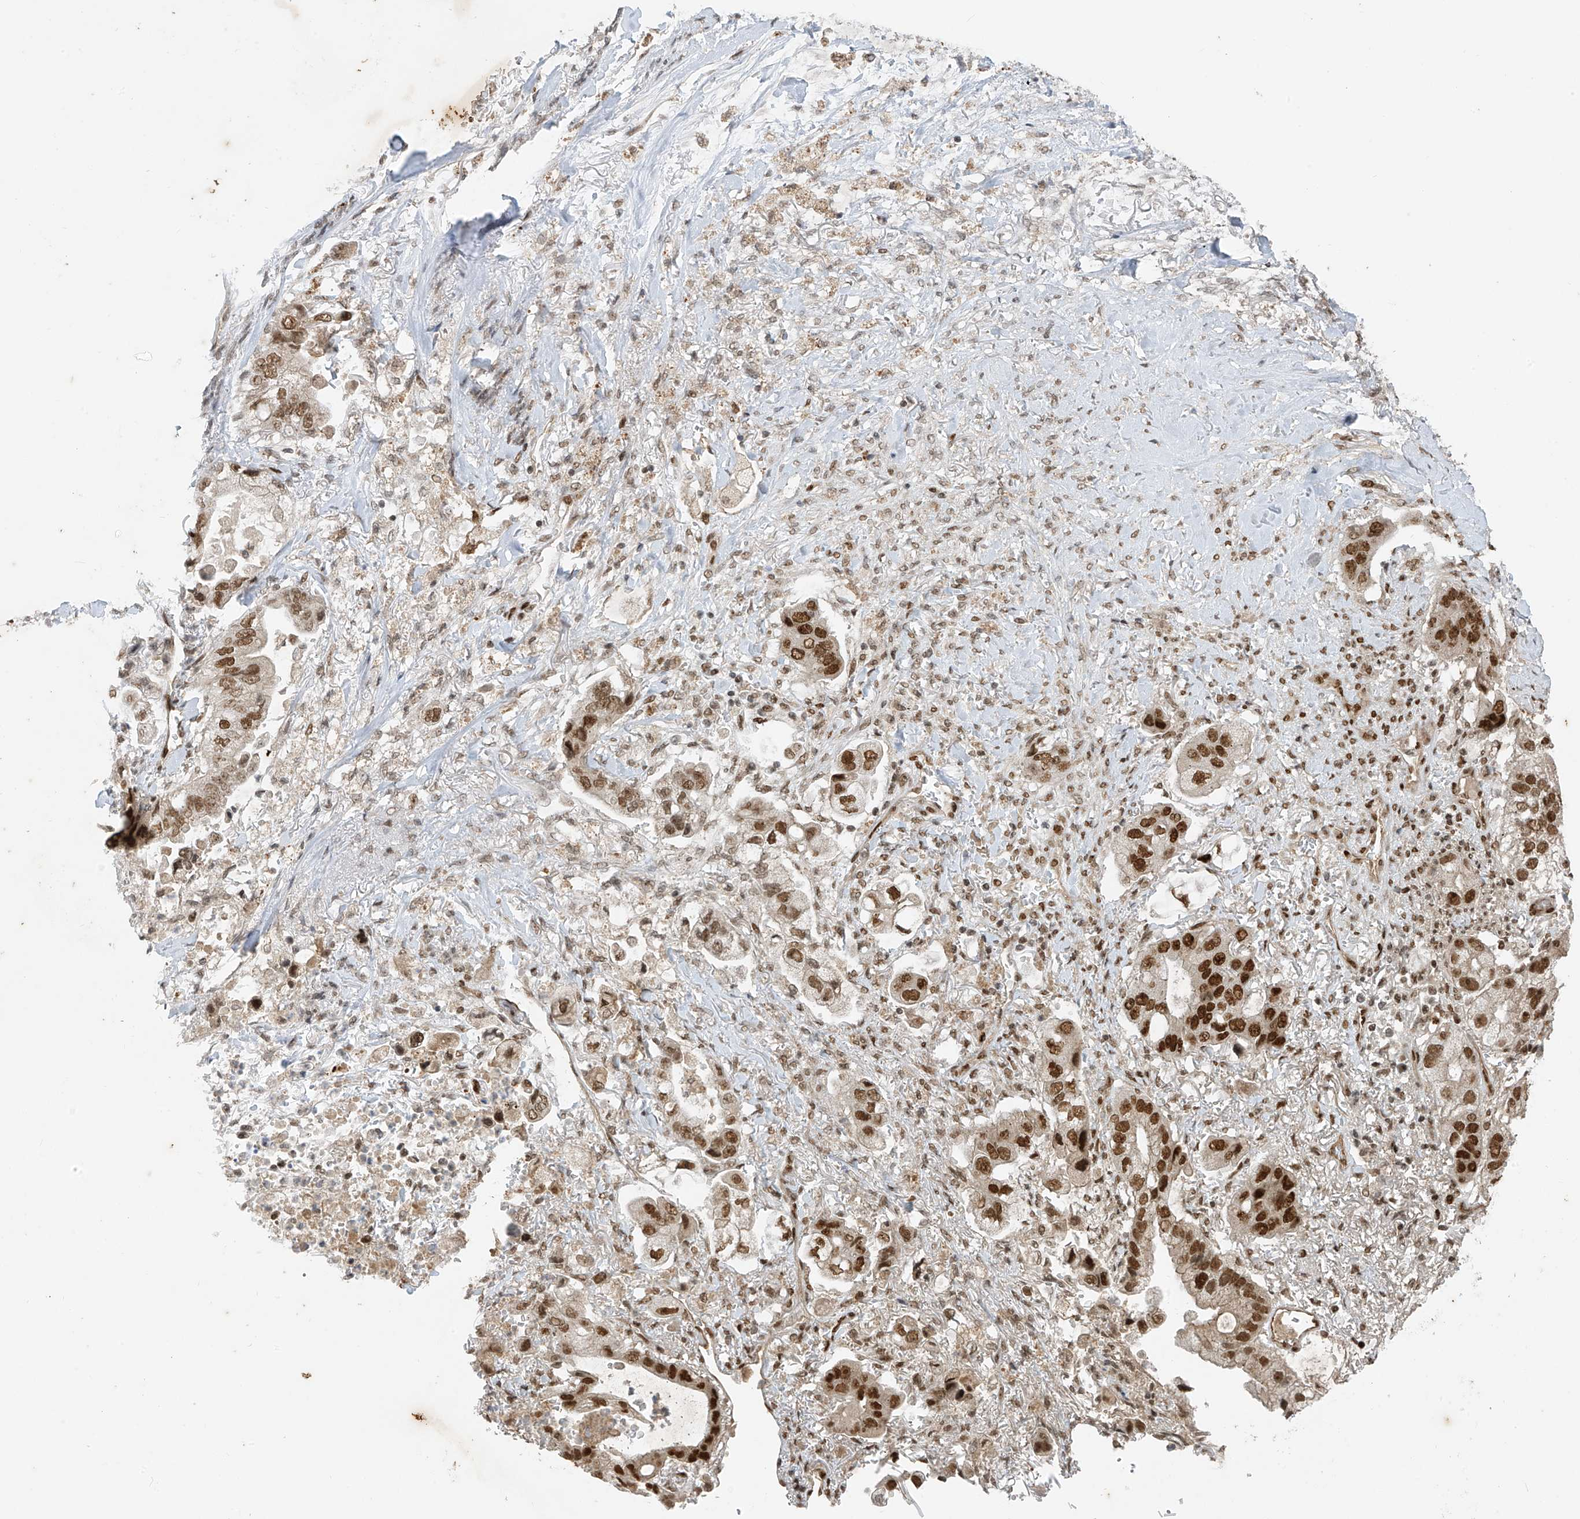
{"staining": {"intensity": "strong", "quantity": ">75%", "location": "nuclear"}, "tissue": "stomach cancer", "cell_type": "Tumor cells", "image_type": "cancer", "snomed": [{"axis": "morphology", "description": "Adenocarcinoma, NOS"}, {"axis": "topography", "description": "Stomach"}], "caption": "The image shows immunohistochemical staining of stomach adenocarcinoma. There is strong nuclear staining is seen in approximately >75% of tumor cells.", "gene": "ARHGEF3", "patient": {"sex": "male", "age": 62}}